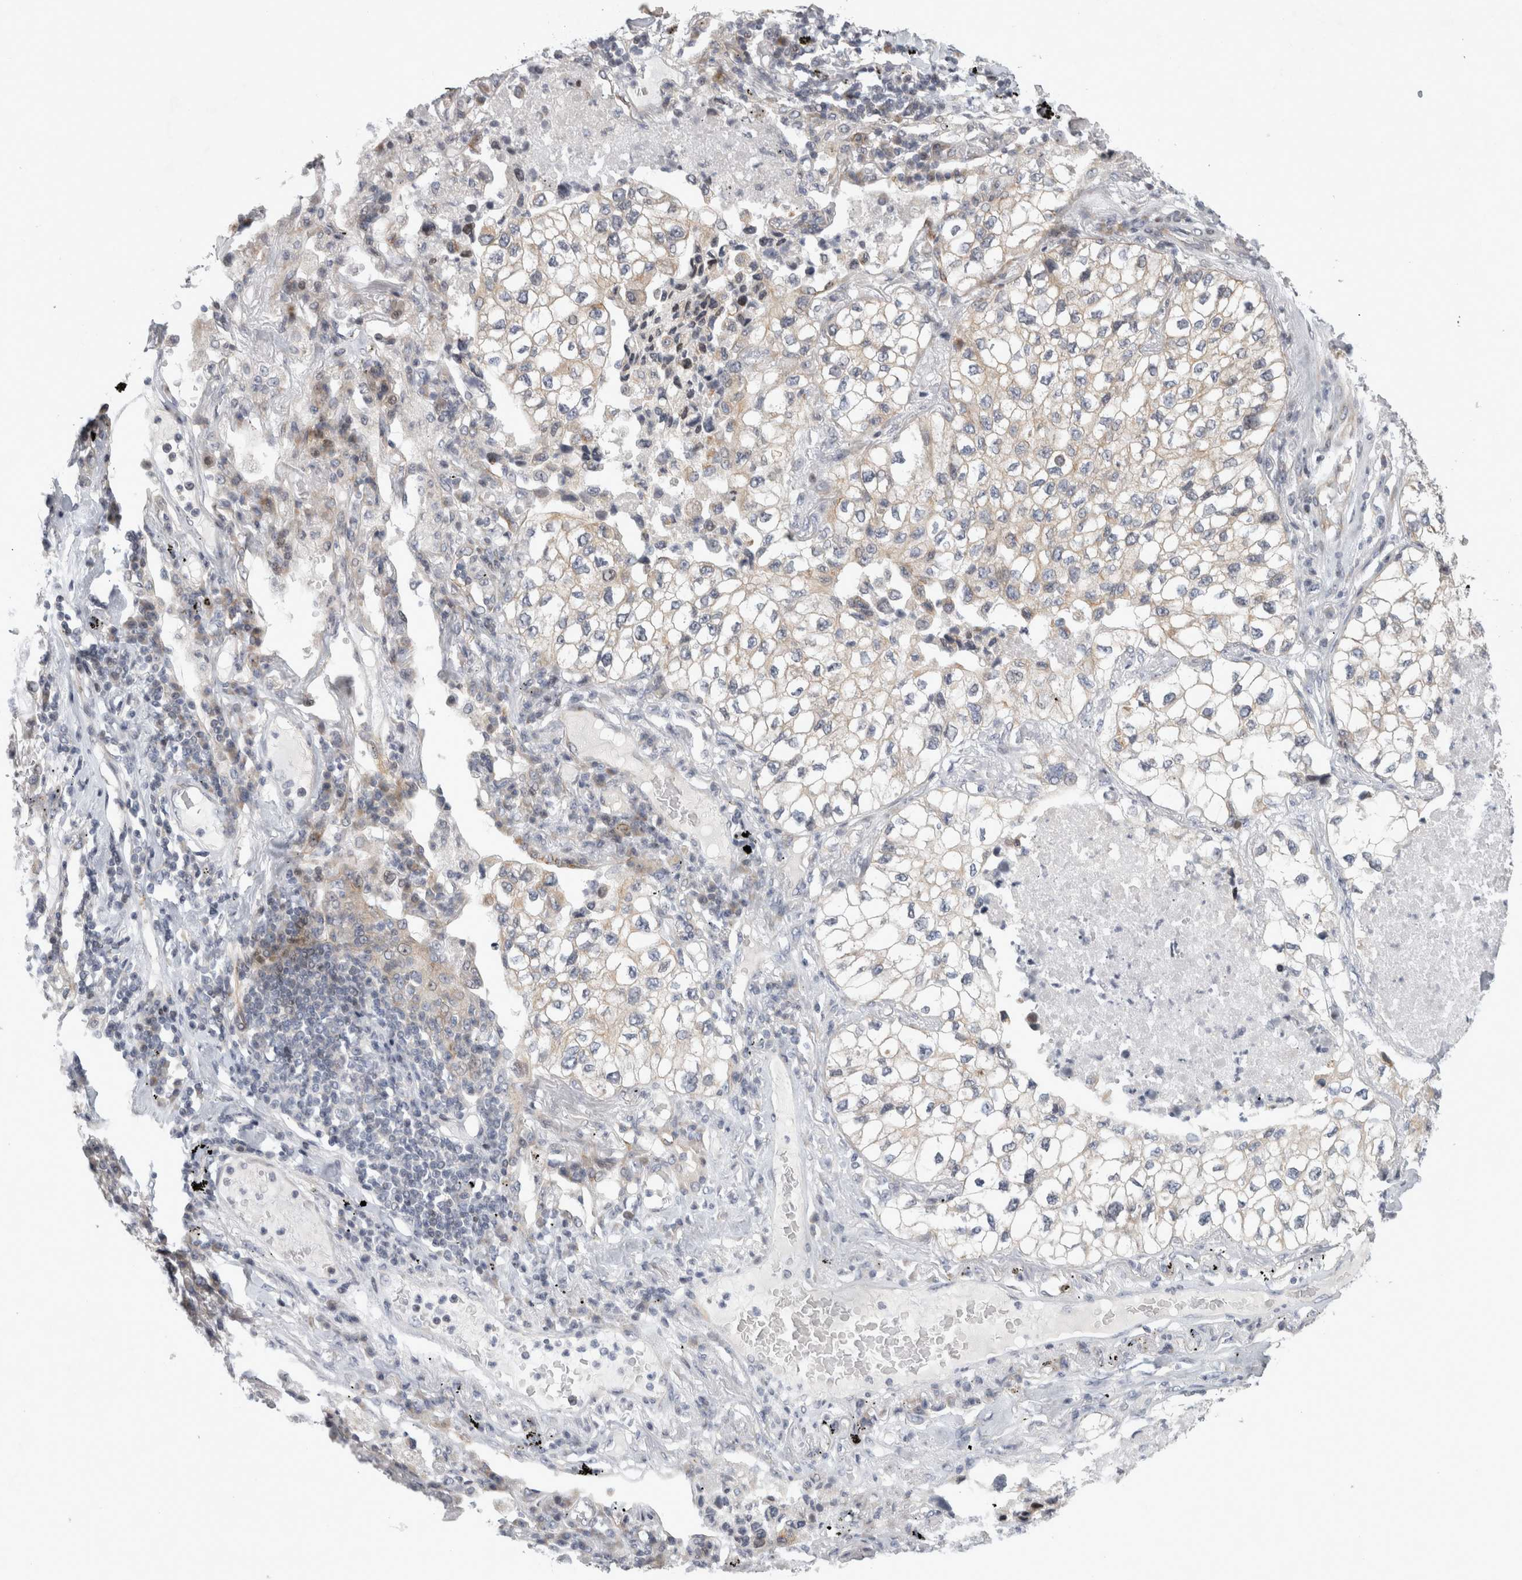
{"staining": {"intensity": "negative", "quantity": "none", "location": "none"}, "tissue": "lung cancer", "cell_type": "Tumor cells", "image_type": "cancer", "snomed": [{"axis": "morphology", "description": "Adenocarcinoma, NOS"}, {"axis": "topography", "description": "Lung"}], "caption": "A micrograph of human lung cancer is negative for staining in tumor cells.", "gene": "UTP25", "patient": {"sex": "male", "age": 63}}